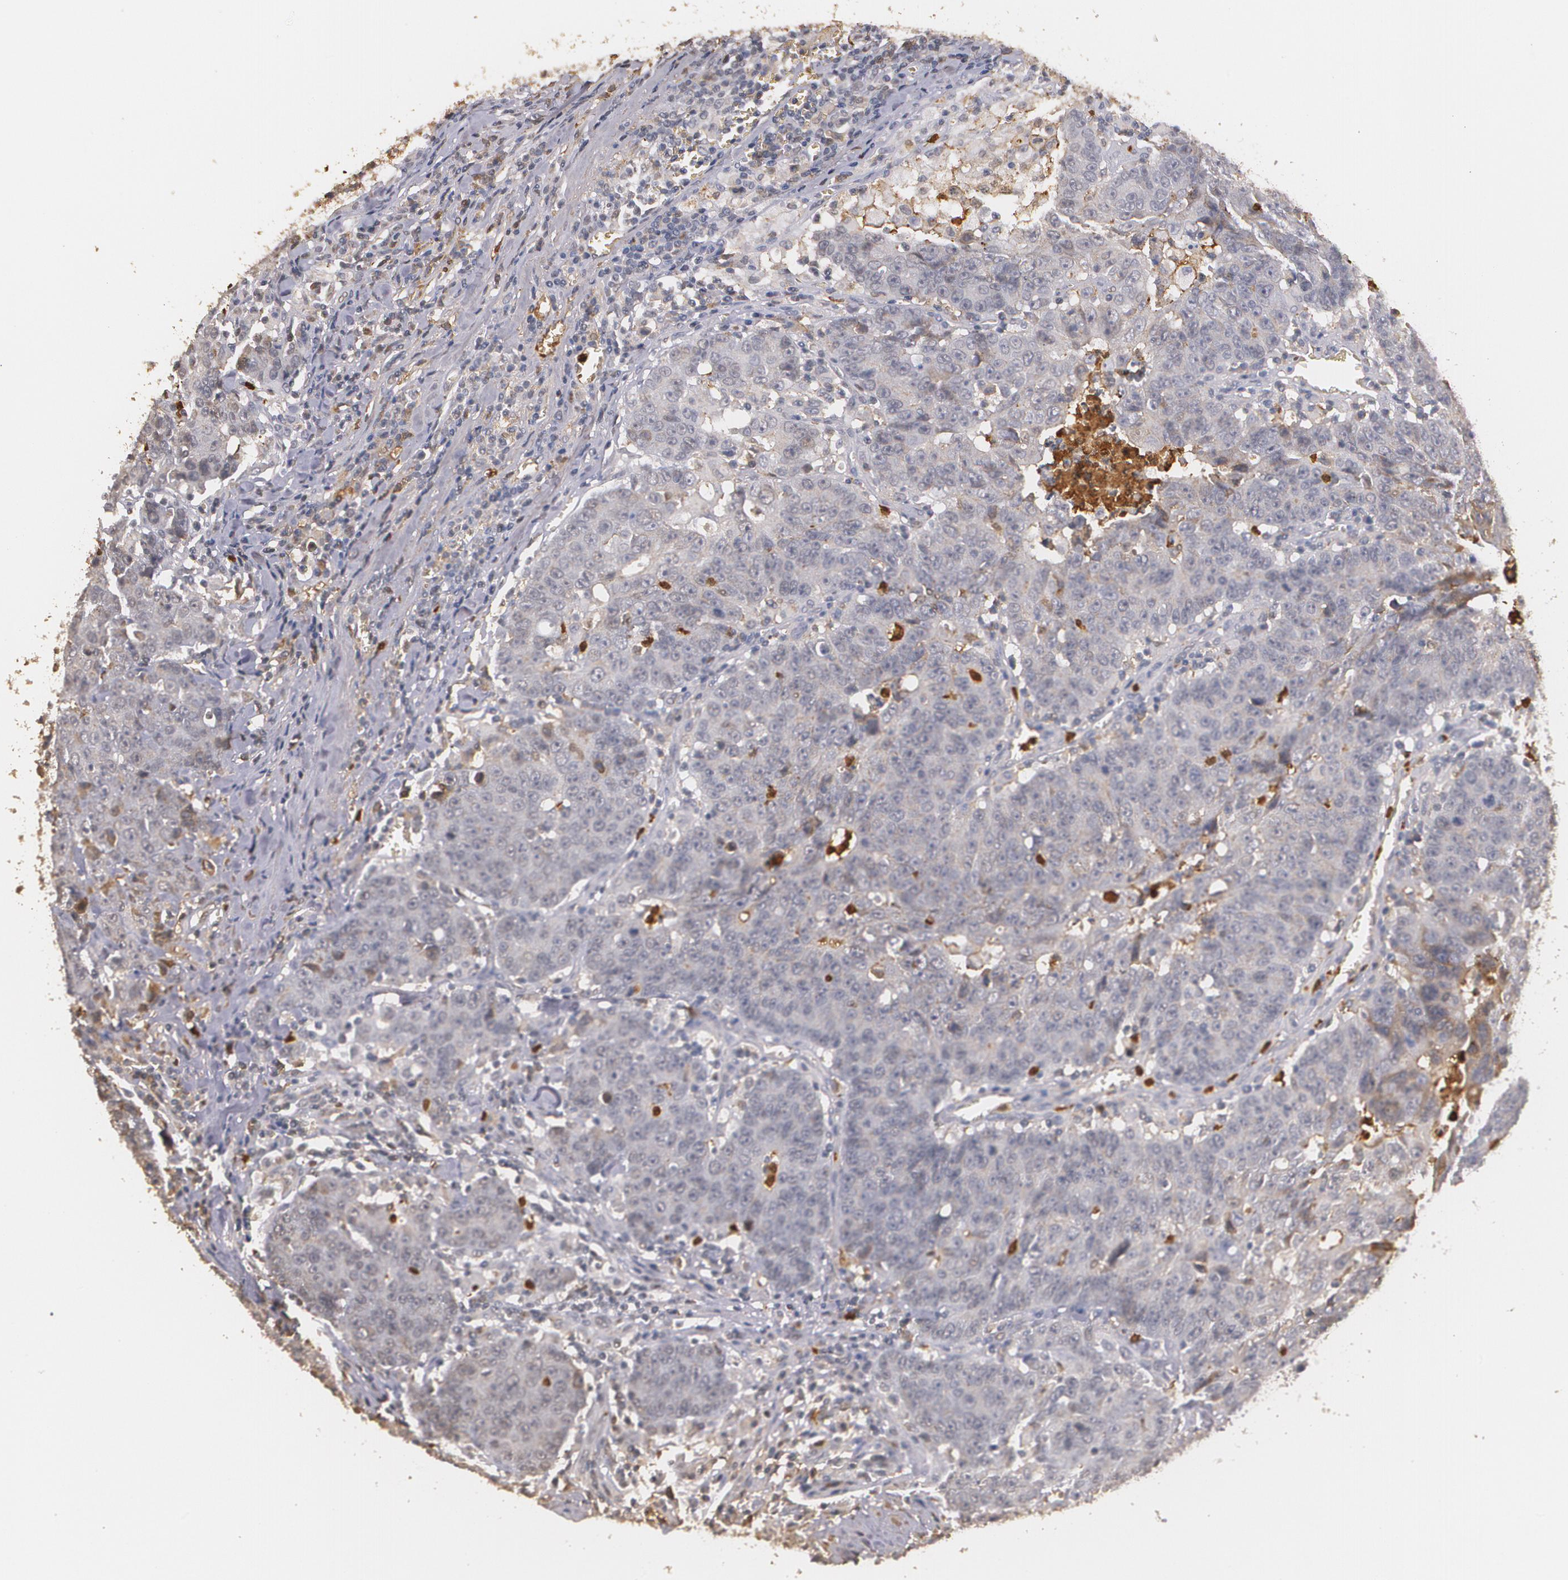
{"staining": {"intensity": "weak", "quantity": "25%-75%", "location": "cytoplasmic/membranous"}, "tissue": "colorectal cancer", "cell_type": "Tumor cells", "image_type": "cancer", "snomed": [{"axis": "morphology", "description": "Adenocarcinoma, NOS"}, {"axis": "topography", "description": "Colon"}], "caption": "Immunohistochemistry (IHC) (DAB (3,3'-diaminobenzidine)) staining of colorectal cancer (adenocarcinoma) displays weak cytoplasmic/membranous protein expression in approximately 25%-75% of tumor cells.", "gene": "PTS", "patient": {"sex": "female", "age": 53}}